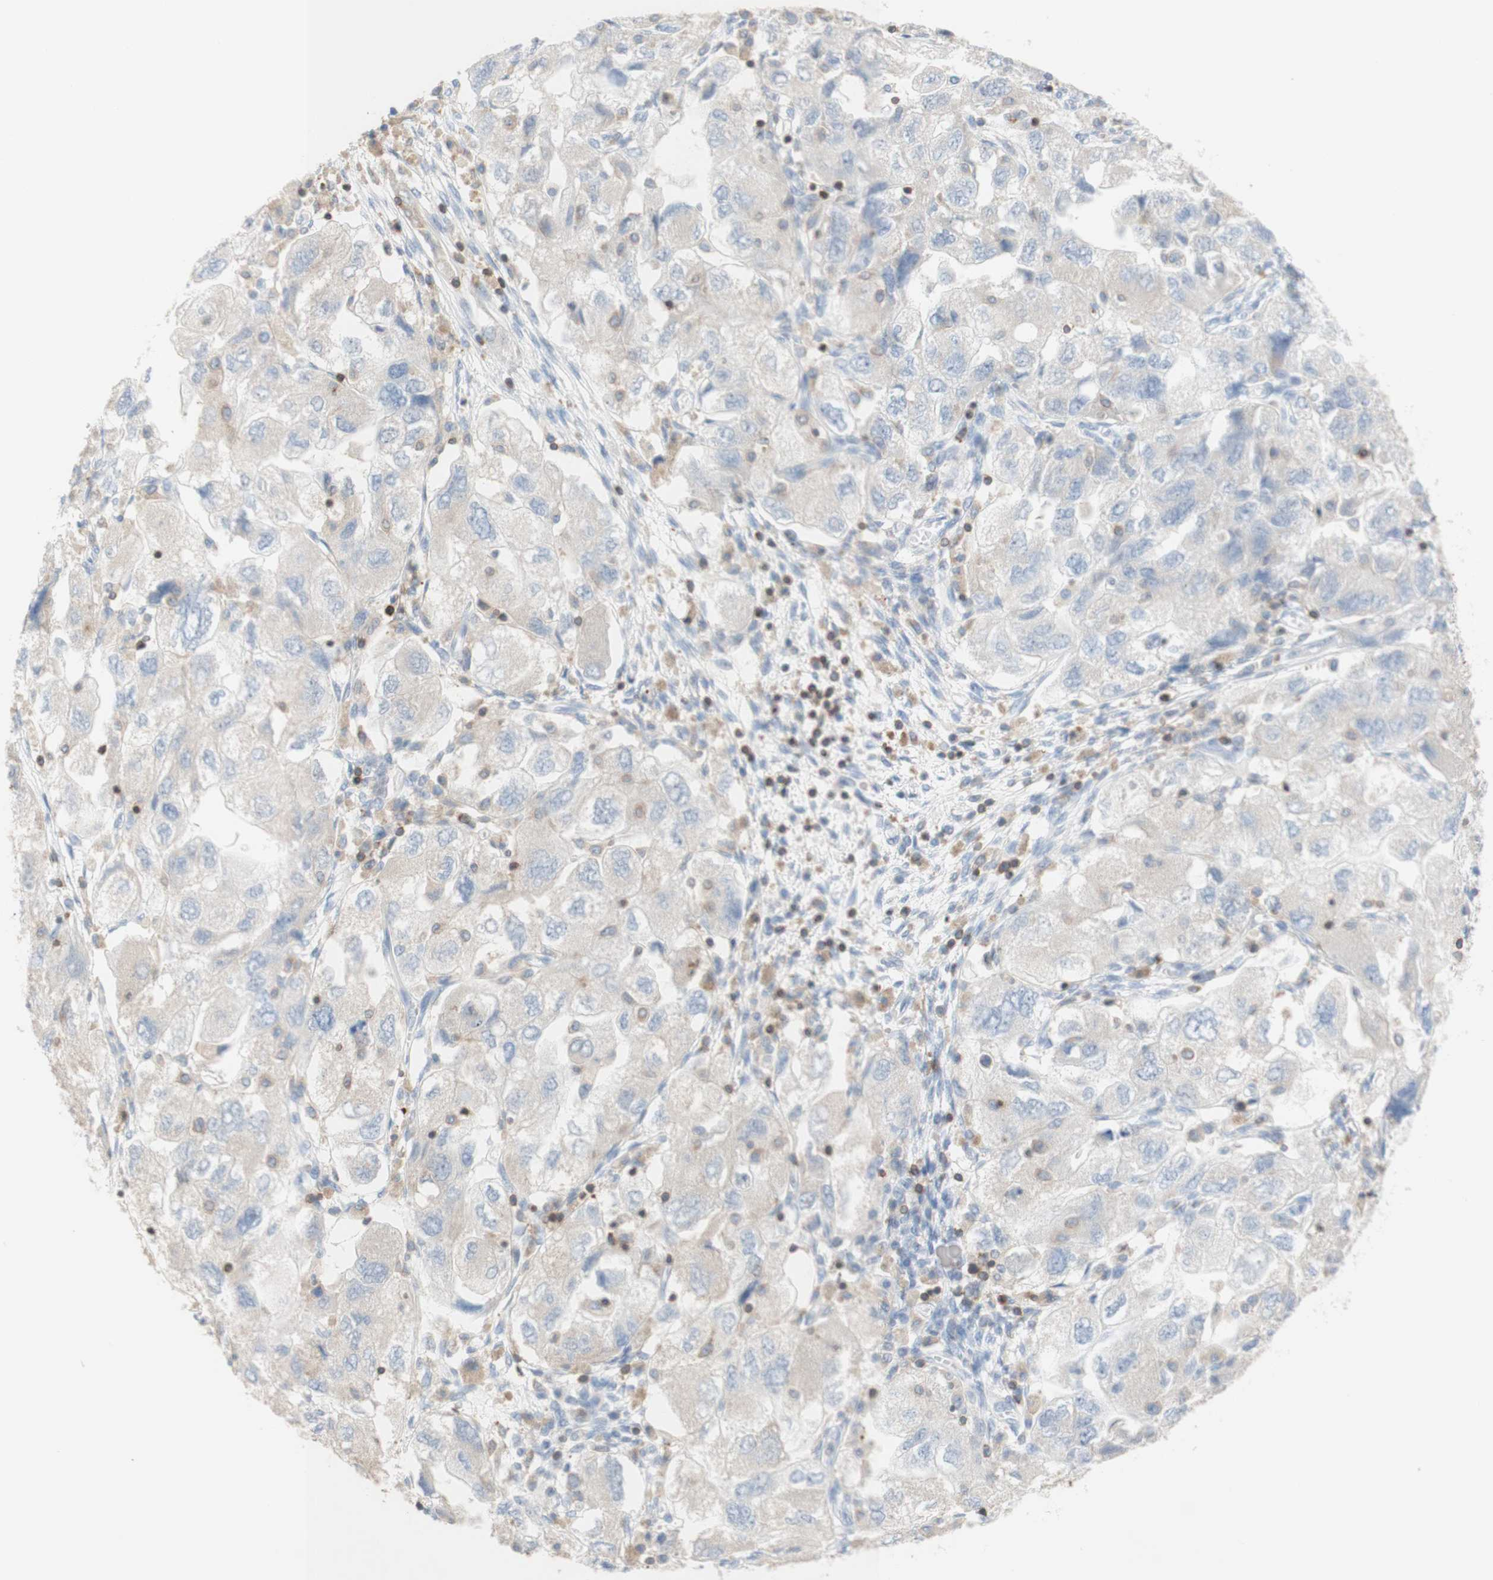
{"staining": {"intensity": "negative", "quantity": "none", "location": "none"}, "tissue": "ovarian cancer", "cell_type": "Tumor cells", "image_type": "cancer", "snomed": [{"axis": "morphology", "description": "Carcinoma, NOS"}, {"axis": "morphology", "description": "Cystadenocarcinoma, serous, NOS"}, {"axis": "topography", "description": "Ovary"}], "caption": "Ovarian cancer stained for a protein using immunohistochemistry (IHC) shows no positivity tumor cells.", "gene": "SPINK6", "patient": {"sex": "female", "age": 69}}